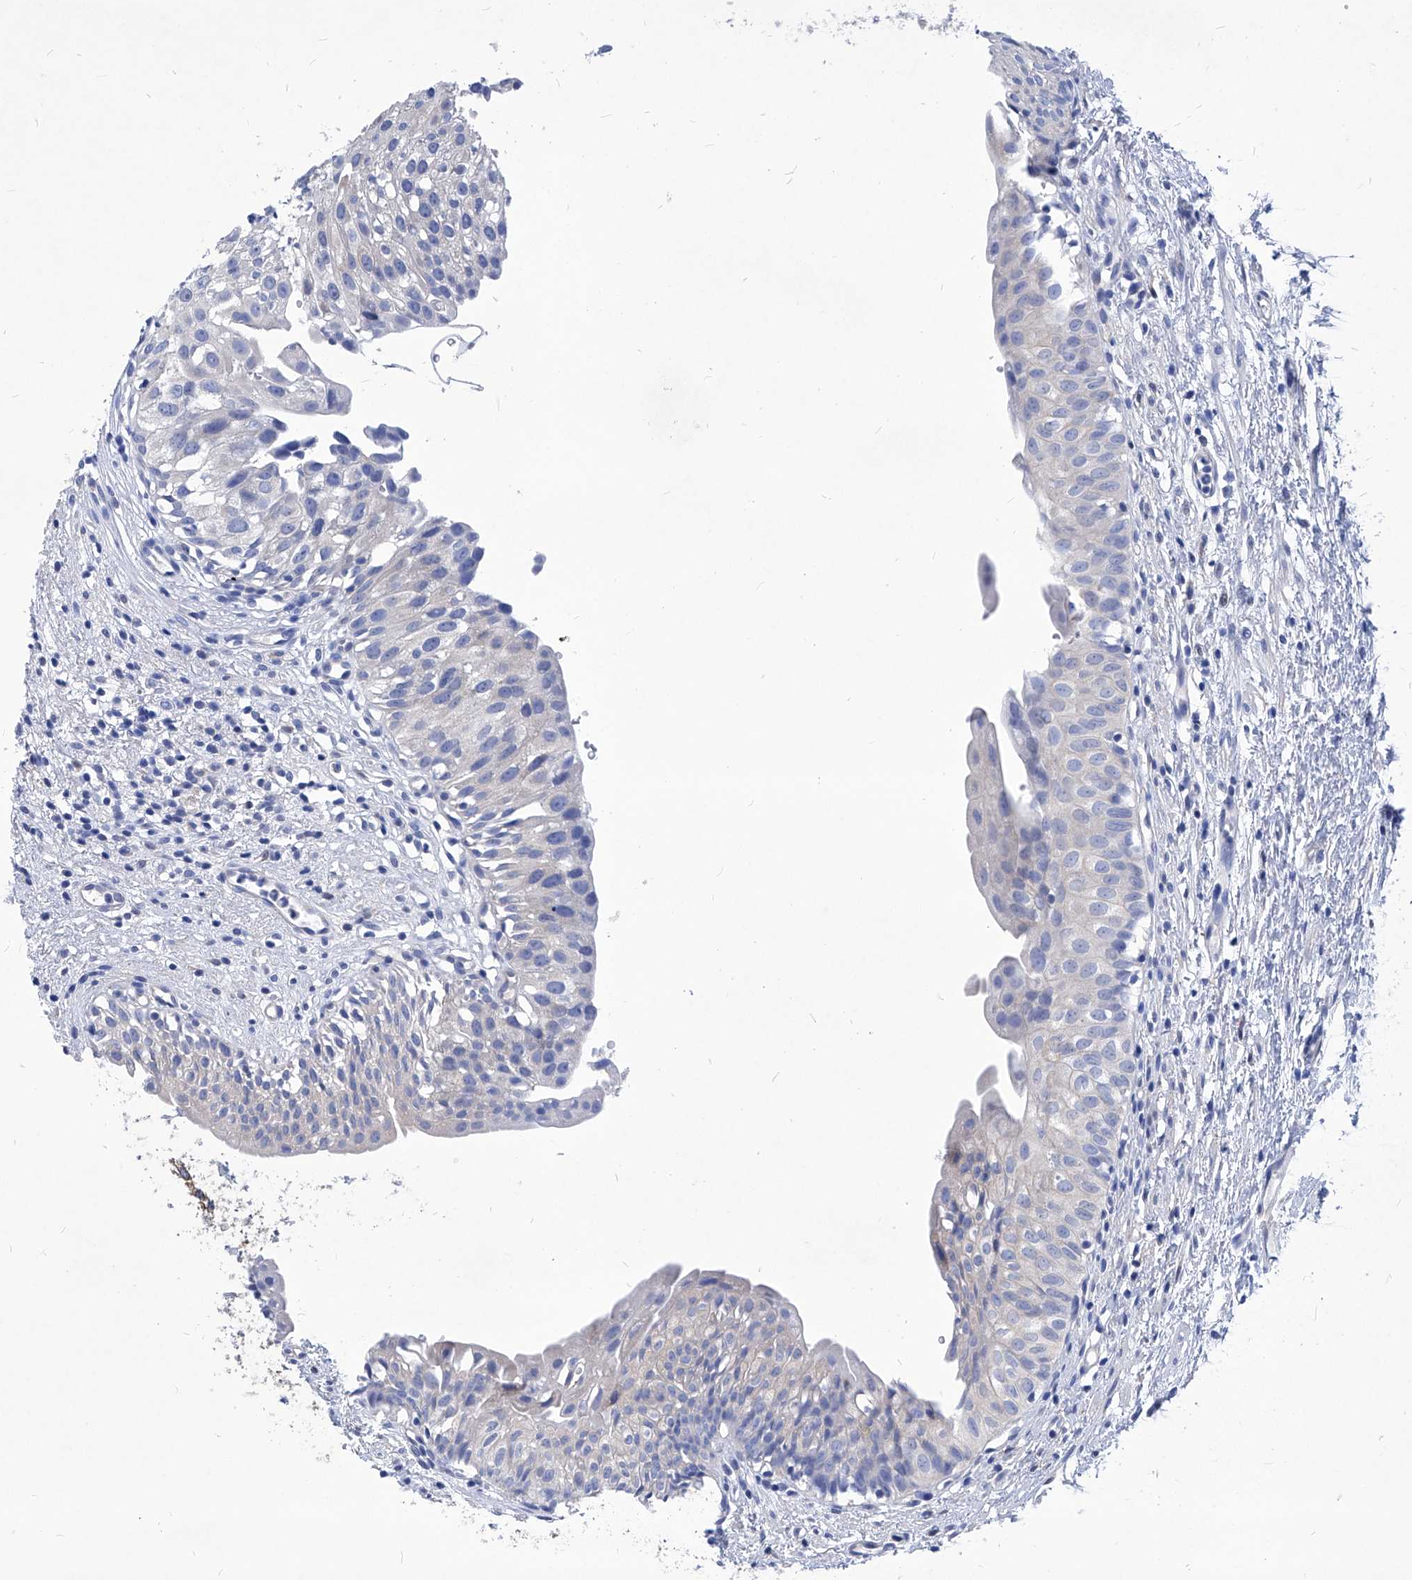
{"staining": {"intensity": "weak", "quantity": "<25%", "location": "cytoplasmic/membranous"}, "tissue": "urinary bladder", "cell_type": "Urothelial cells", "image_type": "normal", "snomed": [{"axis": "morphology", "description": "Normal tissue, NOS"}, {"axis": "topography", "description": "Urinary bladder"}], "caption": "Urothelial cells show no significant protein expression in benign urinary bladder. (Brightfield microscopy of DAB immunohistochemistry (IHC) at high magnification).", "gene": "XPNPEP1", "patient": {"sex": "male", "age": 51}}